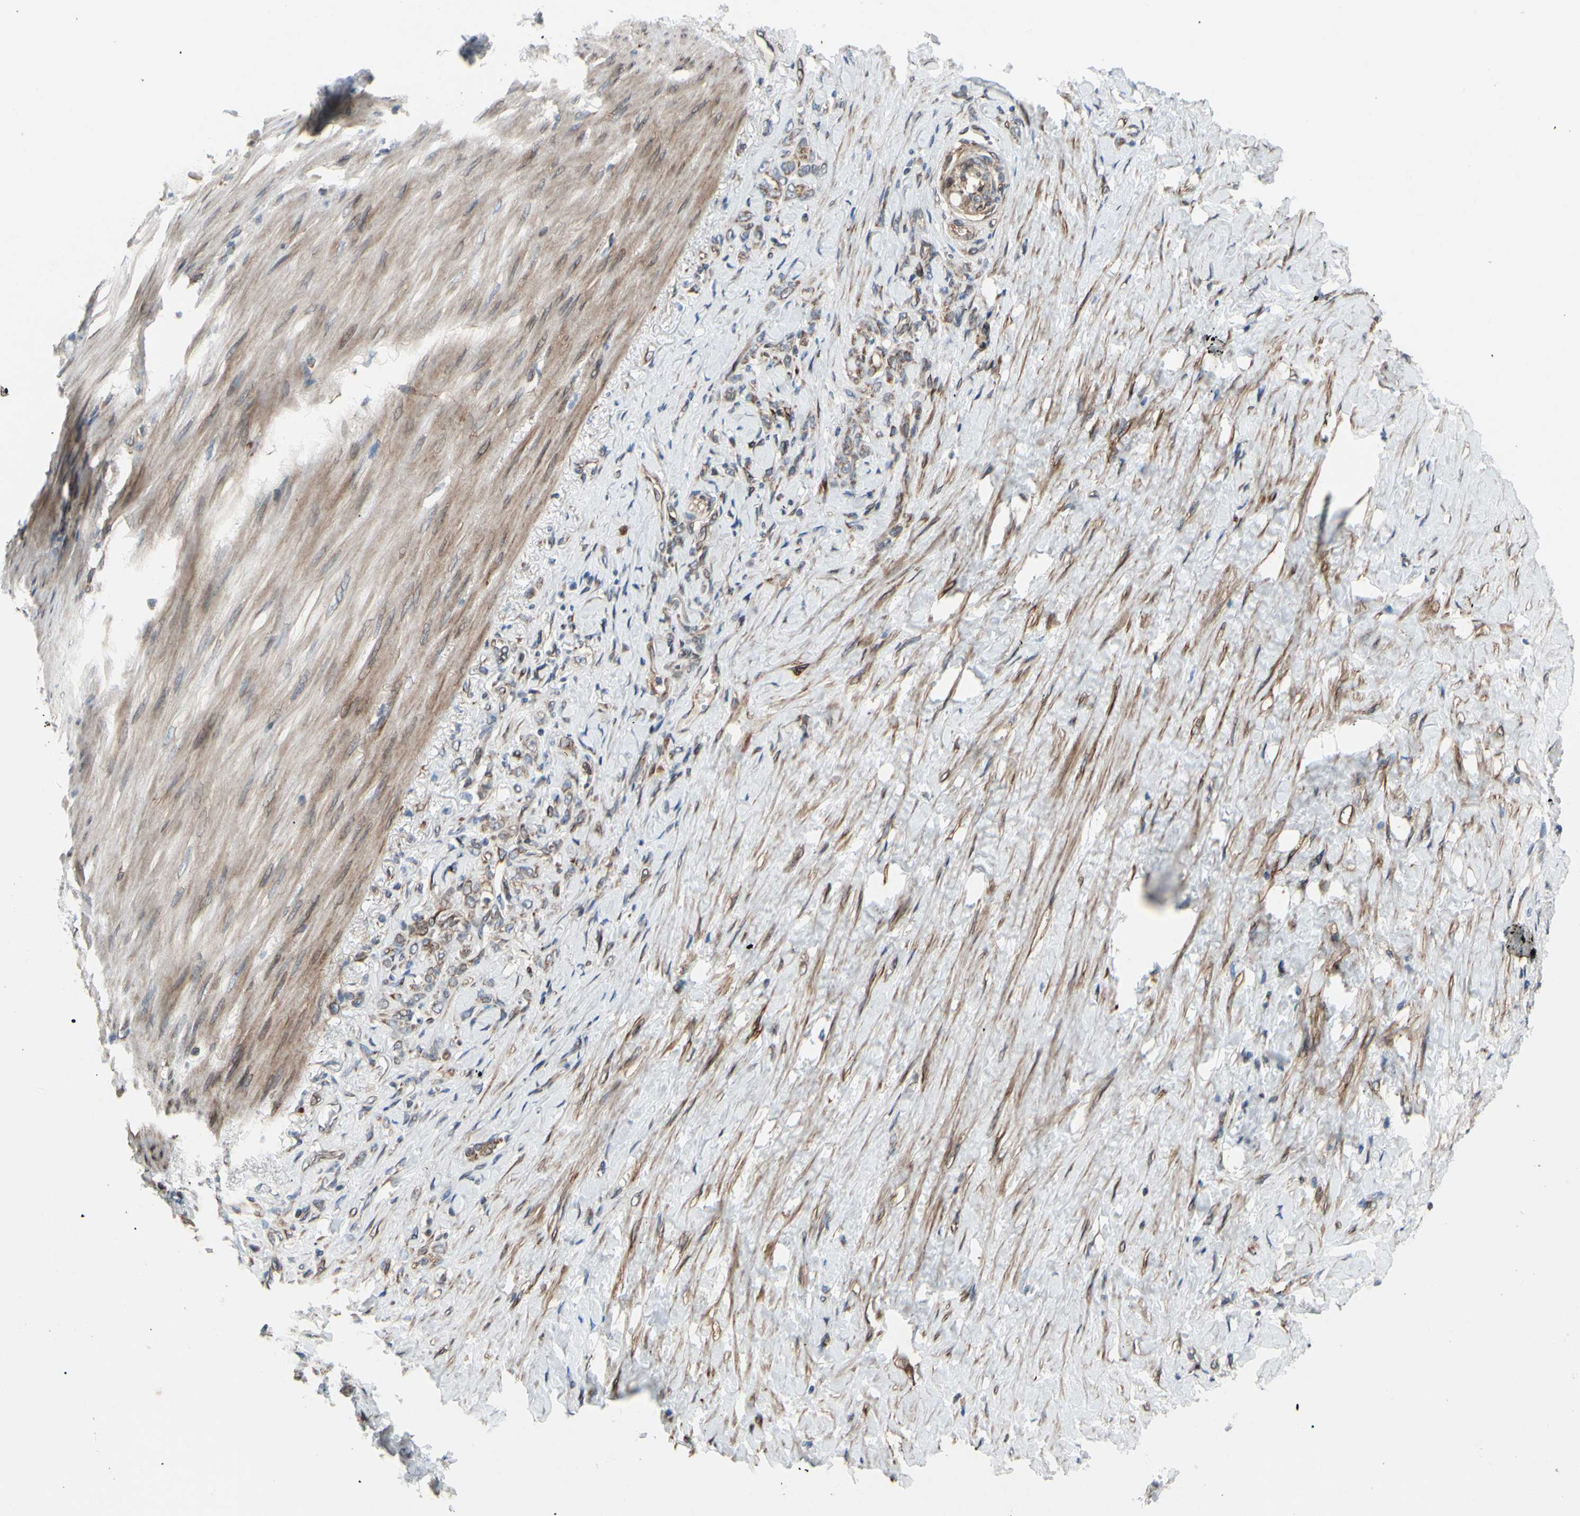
{"staining": {"intensity": "weak", "quantity": ">75%", "location": "cytoplasmic/membranous"}, "tissue": "stomach cancer", "cell_type": "Tumor cells", "image_type": "cancer", "snomed": [{"axis": "morphology", "description": "Adenocarcinoma, NOS"}, {"axis": "topography", "description": "Stomach"}], "caption": "Immunohistochemistry (IHC) histopathology image of stomach cancer stained for a protein (brown), which exhibits low levels of weak cytoplasmic/membranous staining in approximately >75% of tumor cells.", "gene": "PRAF2", "patient": {"sex": "male", "age": 82}}